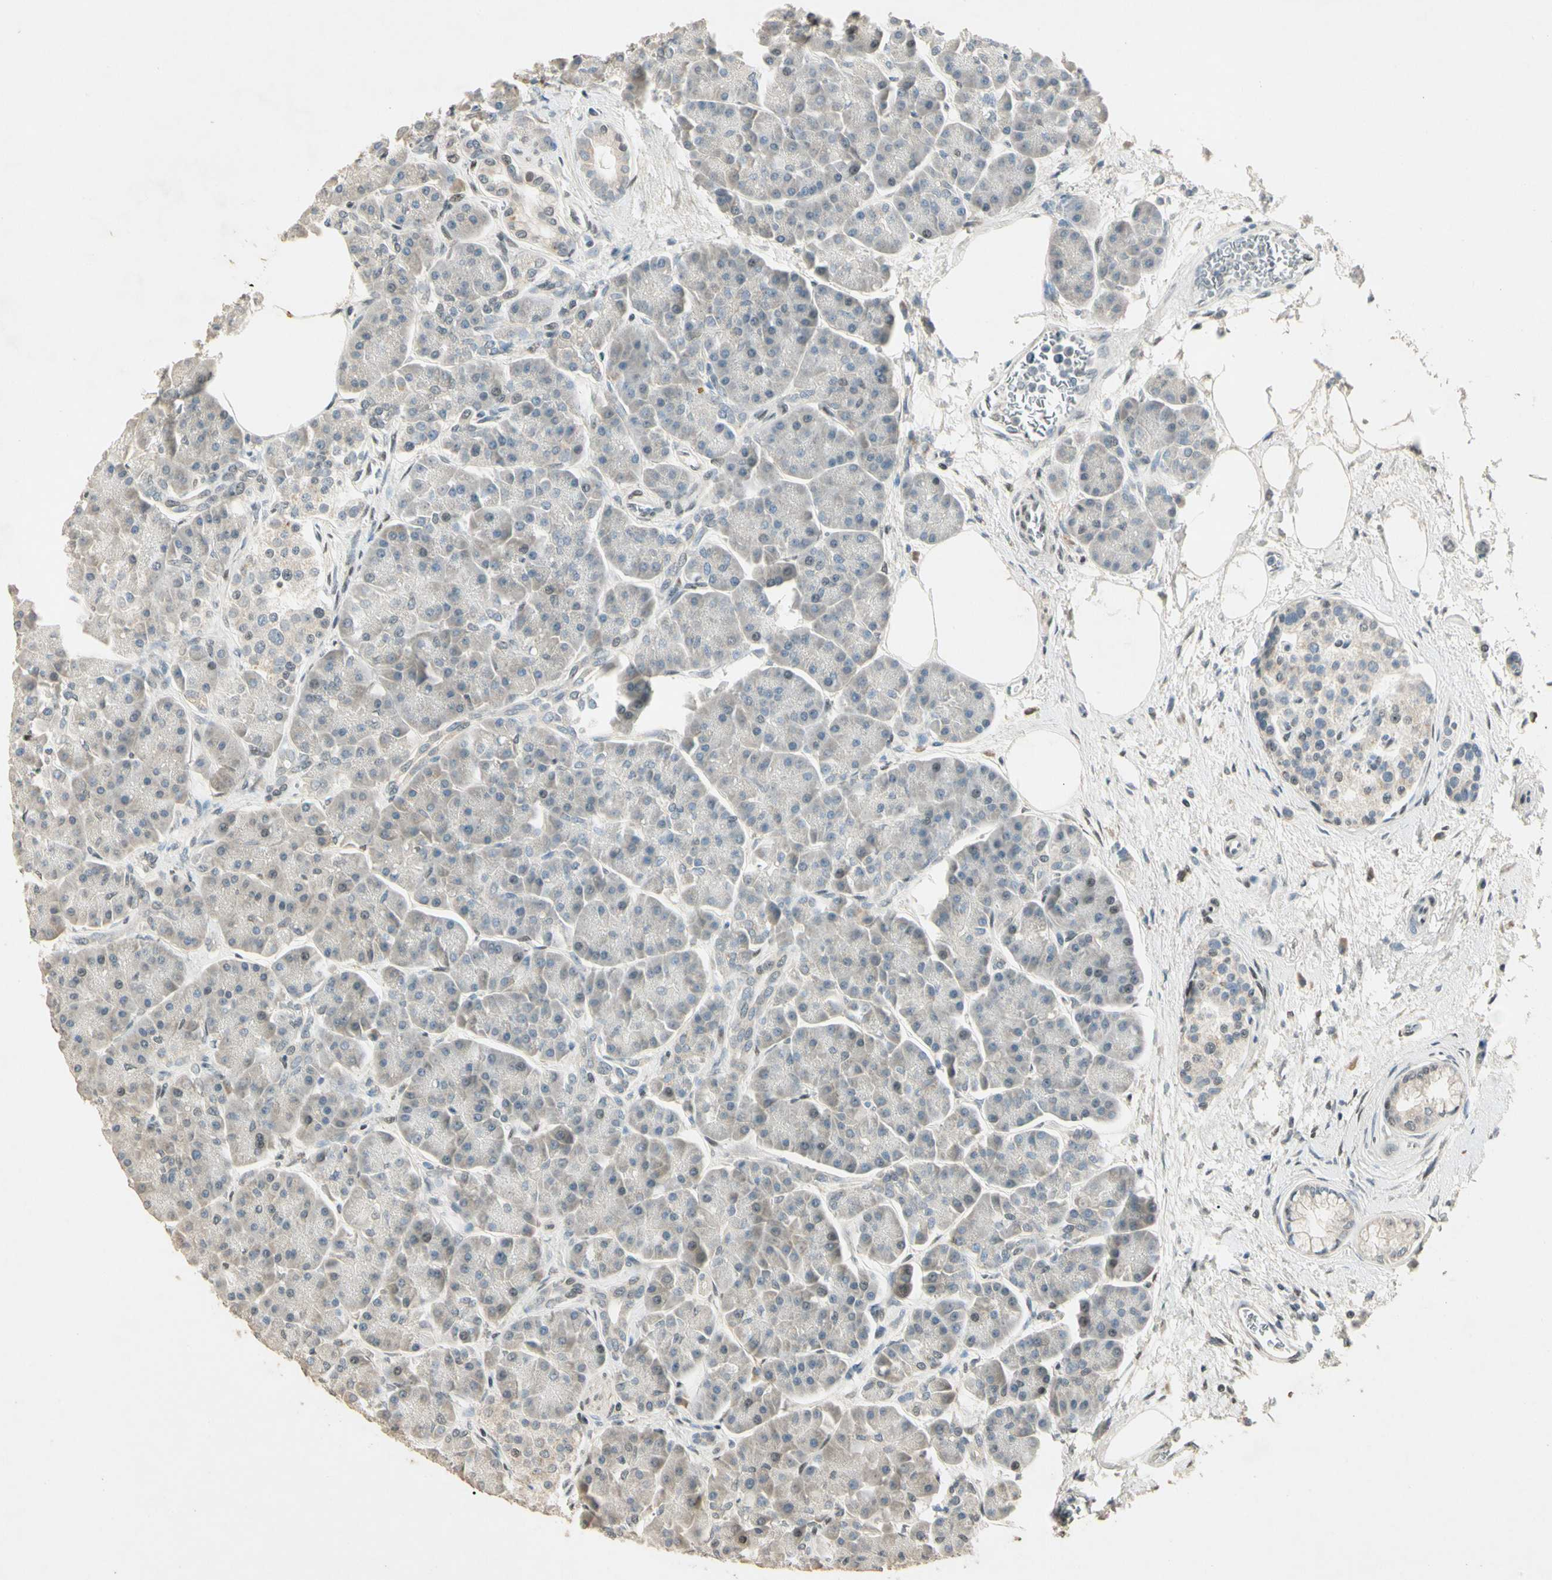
{"staining": {"intensity": "negative", "quantity": "none", "location": "none"}, "tissue": "pancreas", "cell_type": "Exocrine glandular cells", "image_type": "normal", "snomed": [{"axis": "morphology", "description": "Normal tissue, NOS"}, {"axis": "topography", "description": "Pancreas"}], "caption": "The photomicrograph reveals no significant staining in exocrine glandular cells of pancreas. Brightfield microscopy of immunohistochemistry stained with DAB (3,3'-diaminobenzidine) (brown) and hematoxylin (blue), captured at high magnification.", "gene": "ZBTB4", "patient": {"sex": "female", "age": 70}}